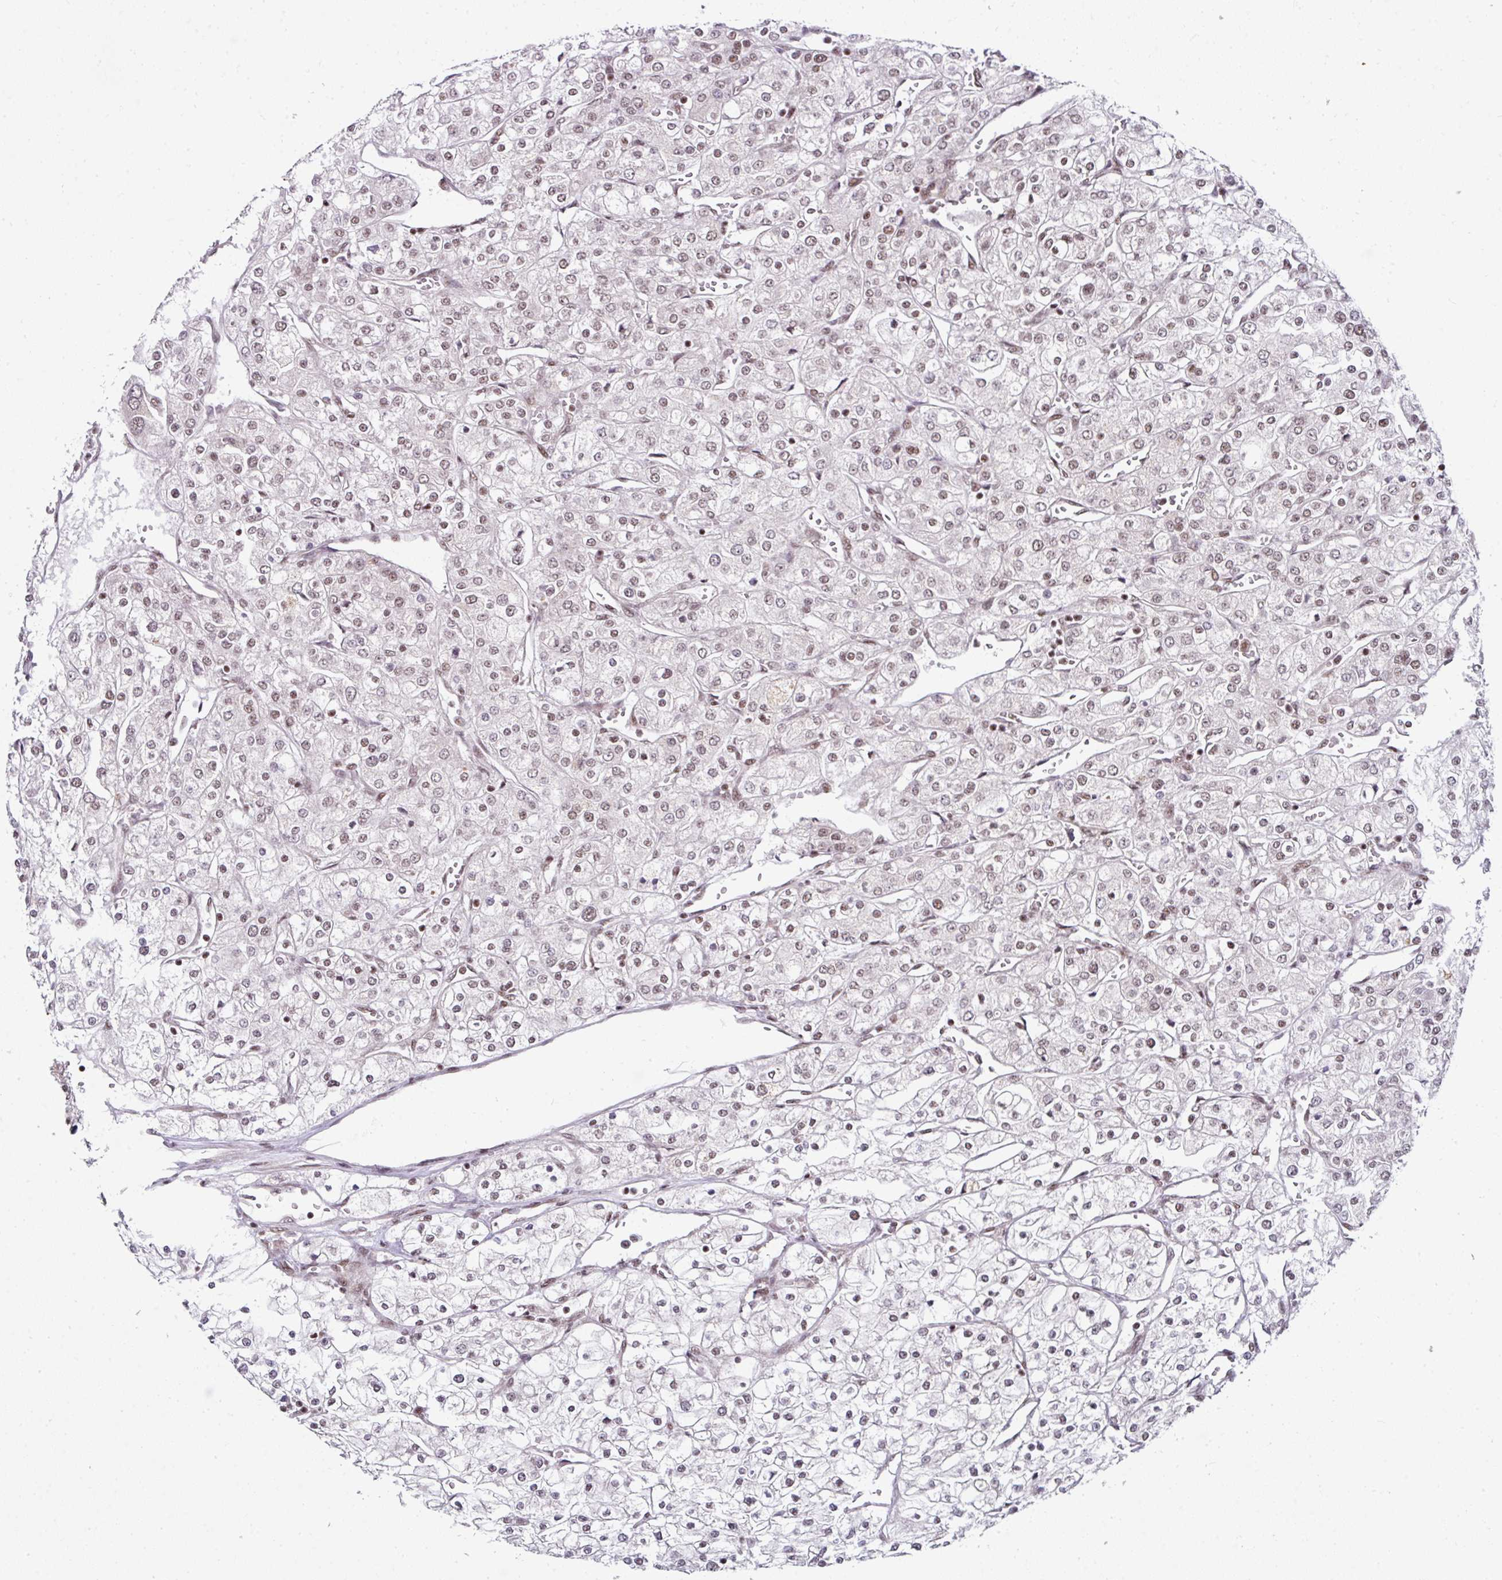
{"staining": {"intensity": "moderate", "quantity": "25%-75%", "location": "nuclear"}, "tissue": "renal cancer", "cell_type": "Tumor cells", "image_type": "cancer", "snomed": [{"axis": "morphology", "description": "Adenocarcinoma, NOS"}, {"axis": "topography", "description": "Kidney"}], "caption": "Immunohistochemistry (IHC) micrograph of neoplastic tissue: human renal cancer stained using IHC displays medium levels of moderate protein expression localized specifically in the nuclear of tumor cells, appearing as a nuclear brown color.", "gene": "NFYA", "patient": {"sex": "male", "age": 80}}